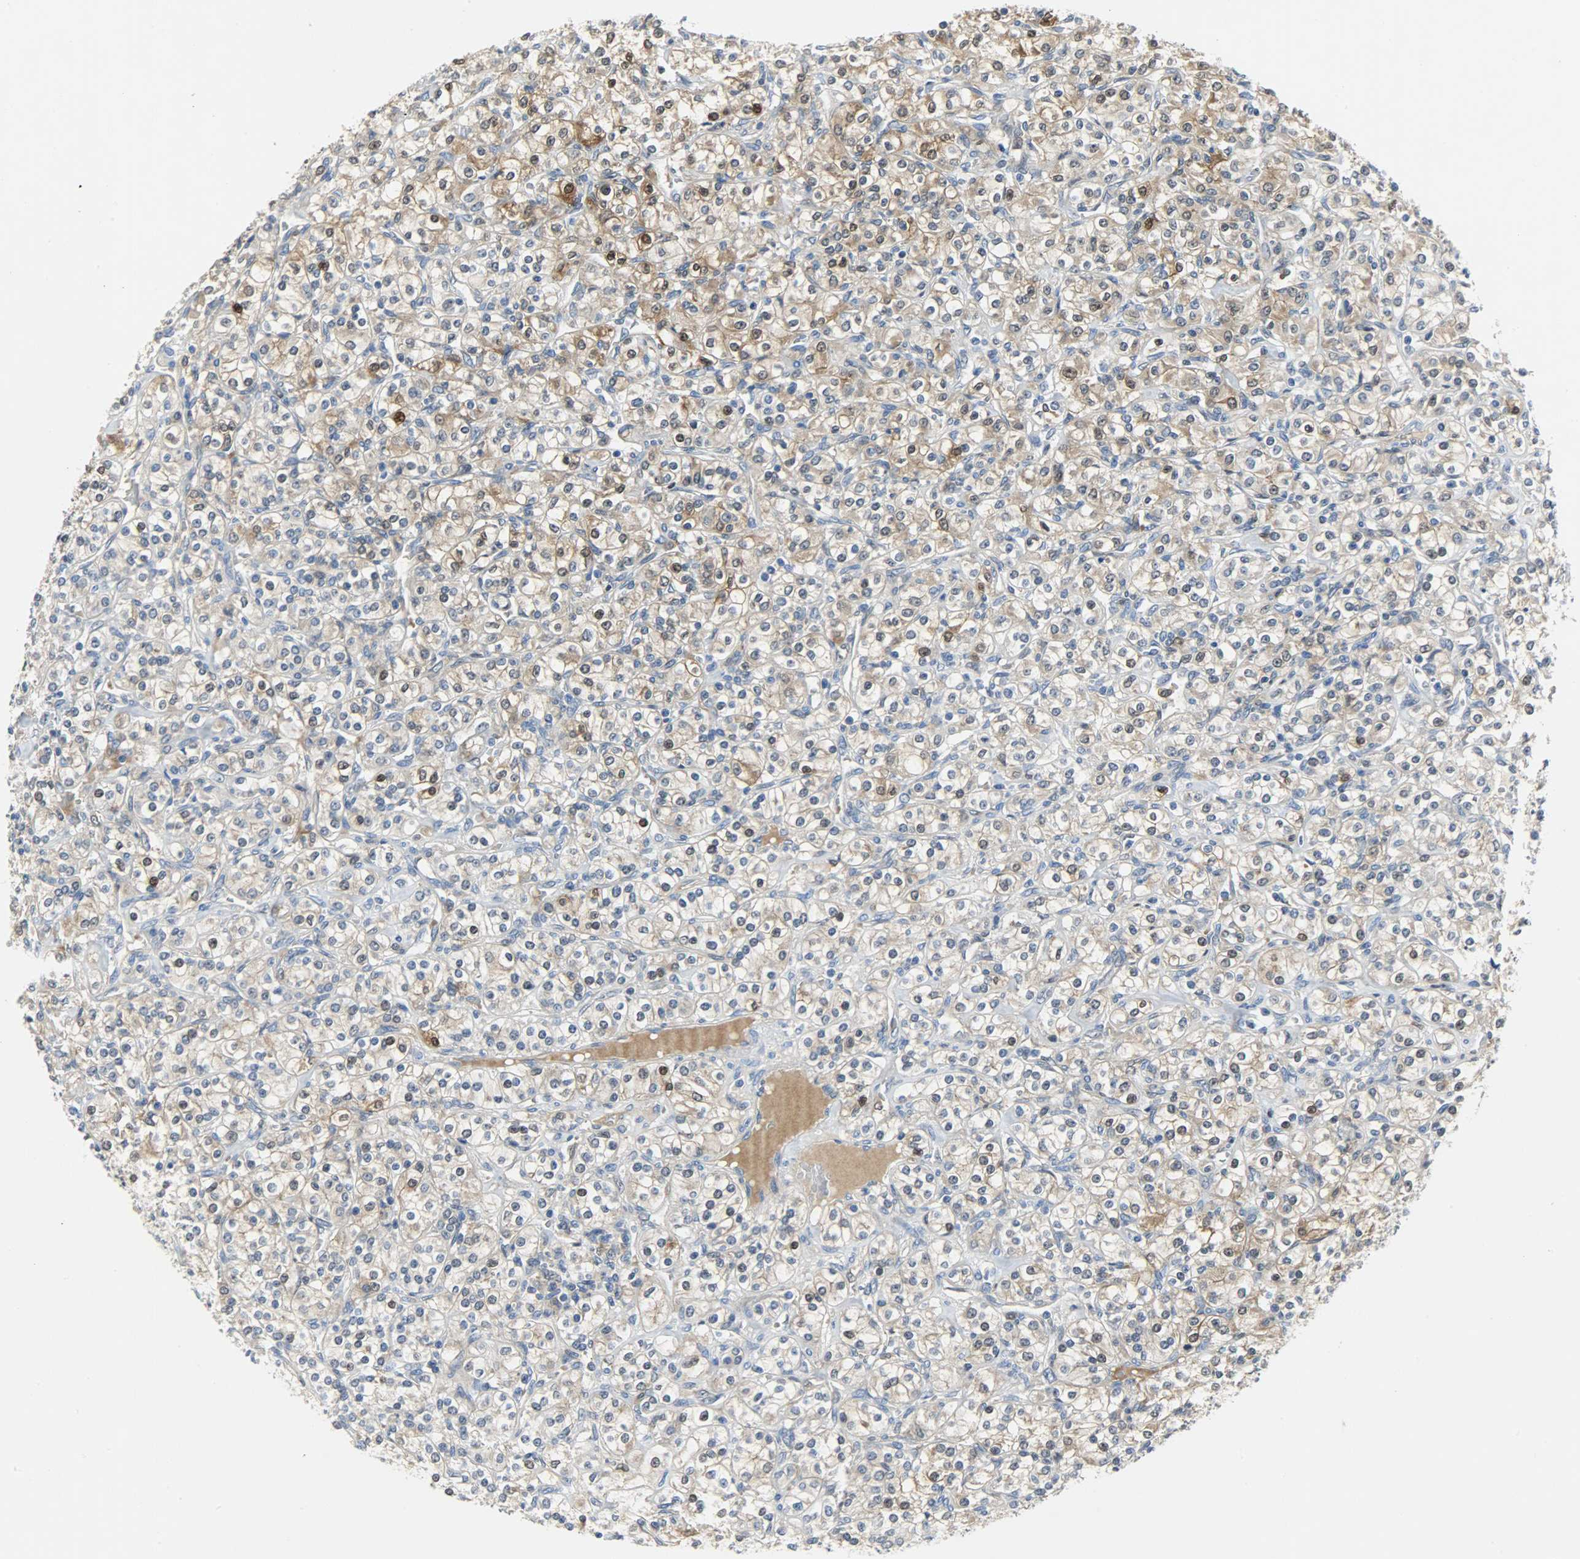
{"staining": {"intensity": "moderate", "quantity": "25%-75%", "location": "cytoplasmic/membranous,nuclear"}, "tissue": "renal cancer", "cell_type": "Tumor cells", "image_type": "cancer", "snomed": [{"axis": "morphology", "description": "Adenocarcinoma, NOS"}, {"axis": "topography", "description": "Kidney"}], "caption": "Moderate cytoplasmic/membranous and nuclear expression is appreciated in about 25%-75% of tumor cells in renal cancer (adenocarcinoma).", "gene": "EIF4EBP1", "patient": {"sex": "male", "age": 77}}